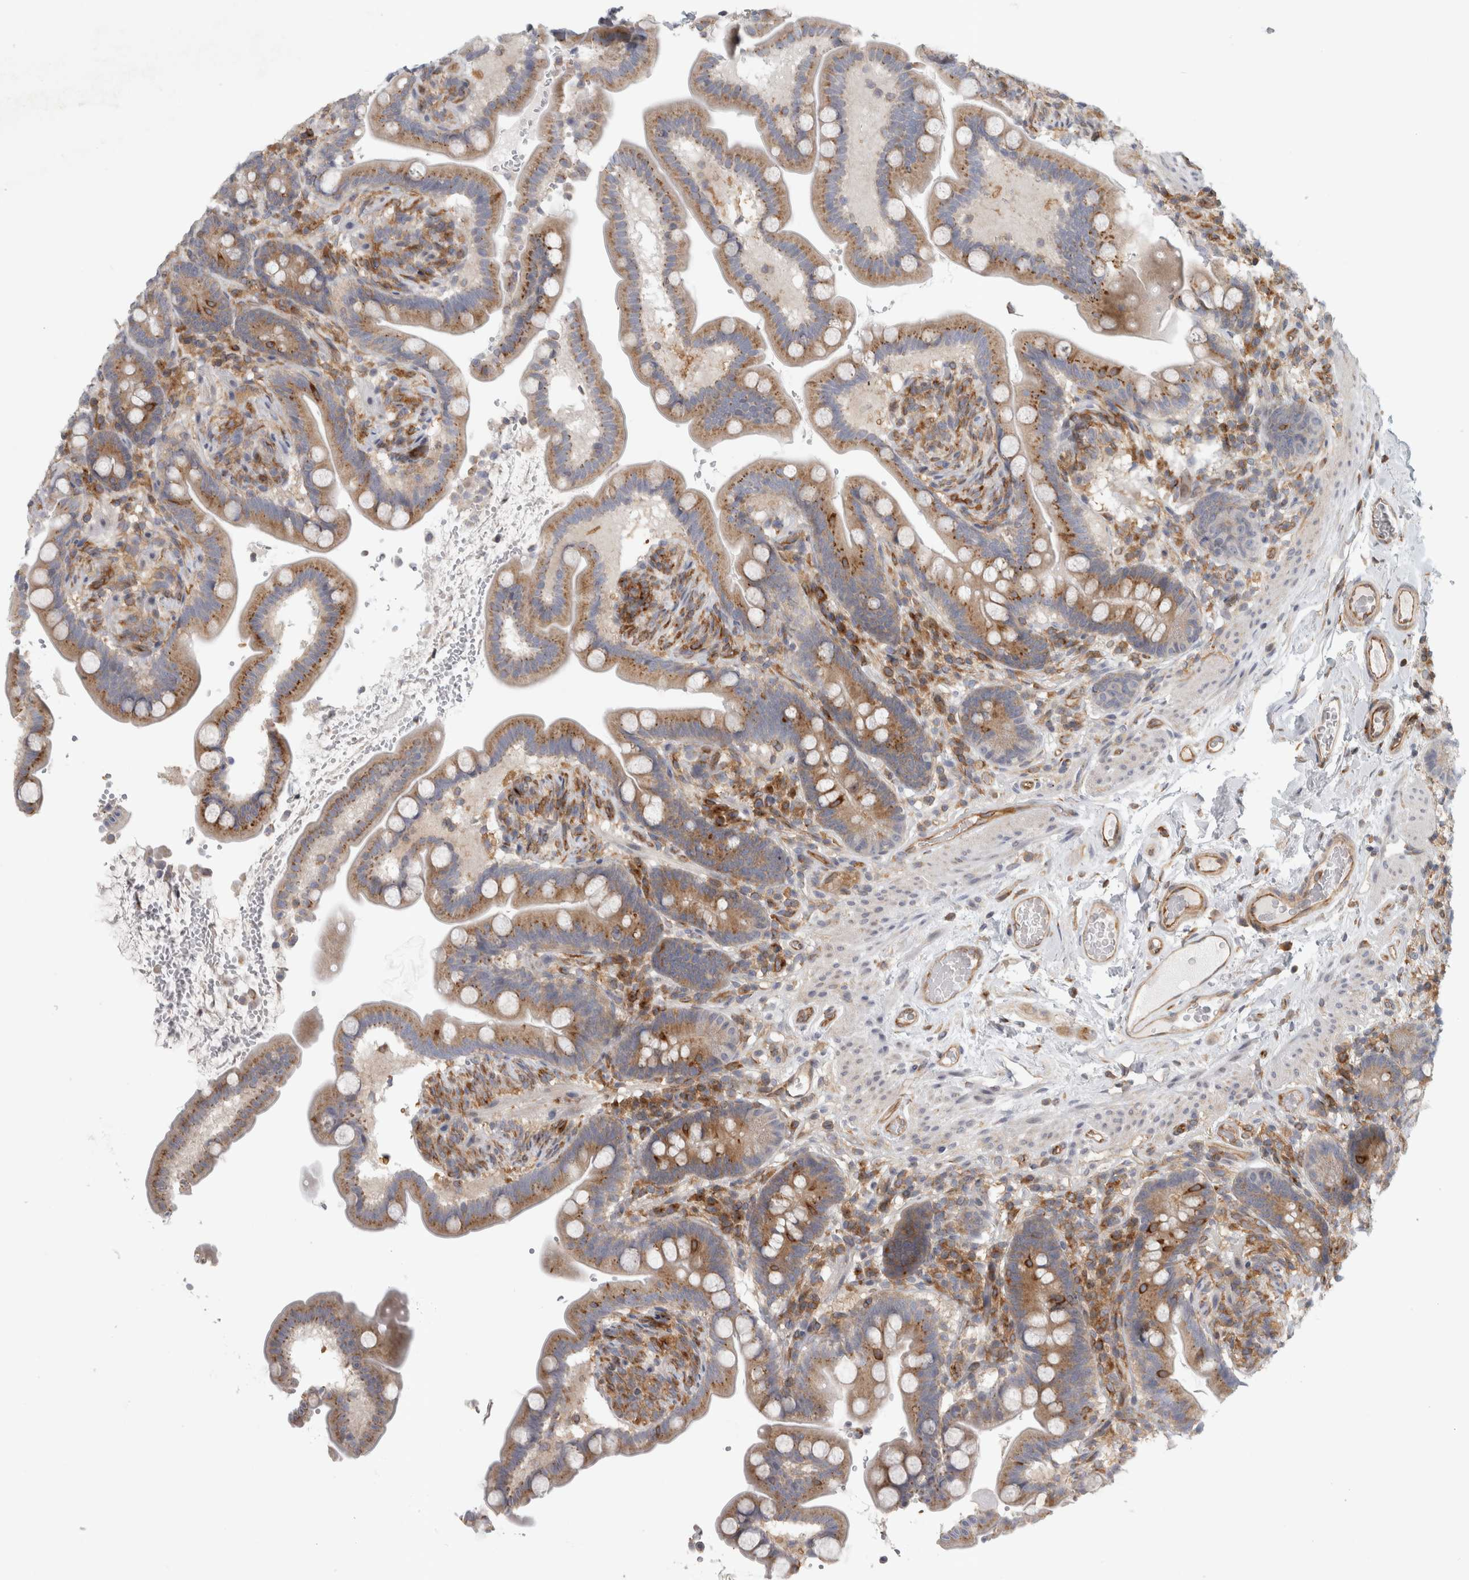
{"staining": {"intensity": "moderate", "quantity": "25%-75%", "location": "cytoplasmic/membranous"}, "tissue": "colon", "cell_type": "Endothelial cells", "image_type": "normal", "snomed": [{"axis": "morphology", "description": "Normal tissue, NOS"}, {"axis": "topography", "description": "Smooth muscle"}, {"axis": "topography", "description": "Colon"}], "caption": "Normal colon displays moderate cytoplasmic/membranous expression in about 25%-75% of endothelial cells, visualized by immunohistochemistry. Using DAB (brown) and hematoxylin (blue) stains, captured at high magnification using brightfield microscopy.", "gene": "PEX6", "patient": {"sex": "male", "age": 73}}